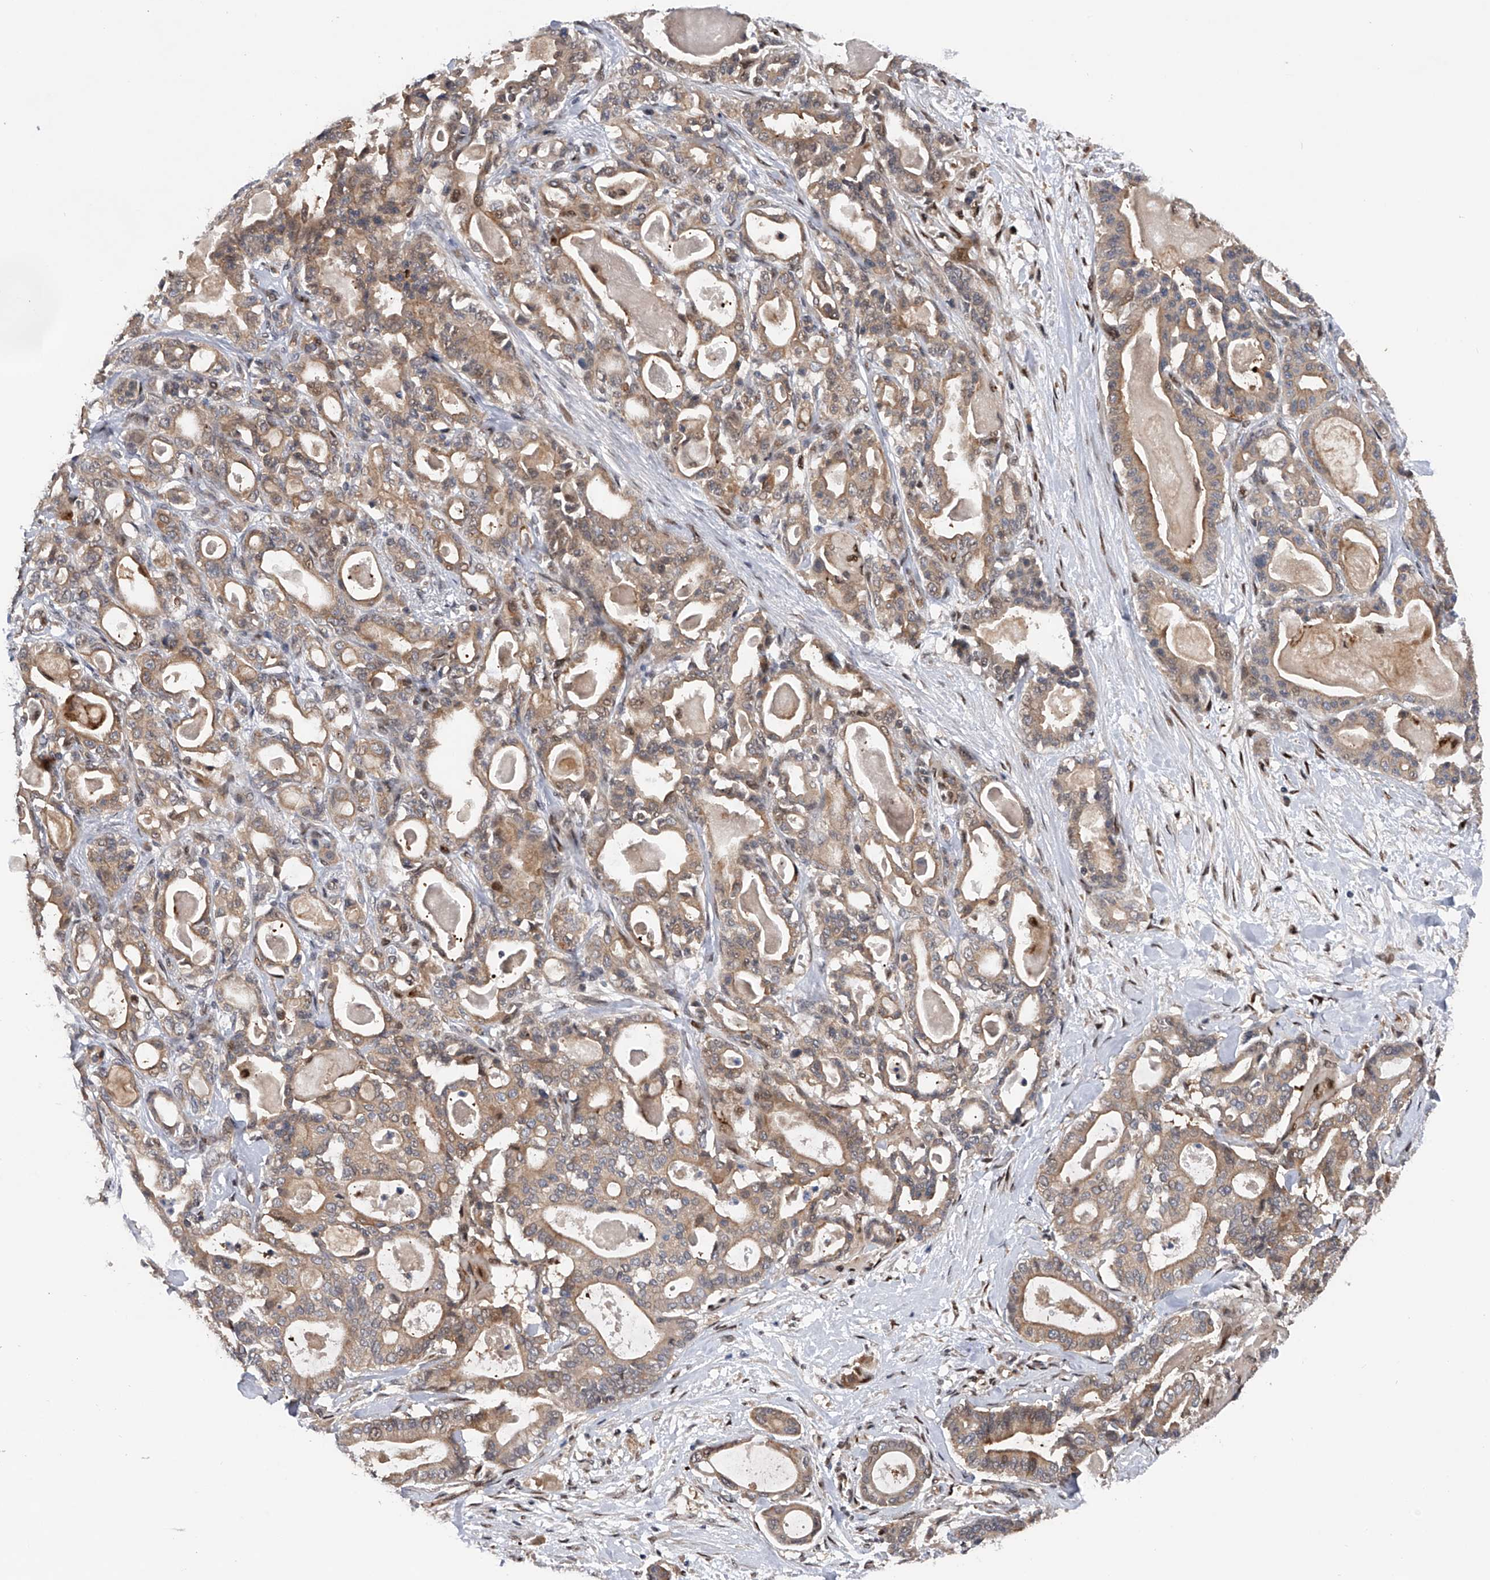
{"staining": {"intensity": "weak", "quantity": ">75%", "location": "nuclear"}, "tissue": "pancreatic cancer", "cell_type": "Tumor cells", "image_type": "cancer", "snomed": [{"axis": "morphology", "description": "Adenocarcinoma, NOS"}, {"axis": "topography", "description": "Pancreas"}], "caption": "Protein staining of pancreatic cancer tissue shows weak nuclear staining in approximately >75% of tumor cells.", "gene": "RWDD2A", "patient": {"sex": "male", "age": 63}}